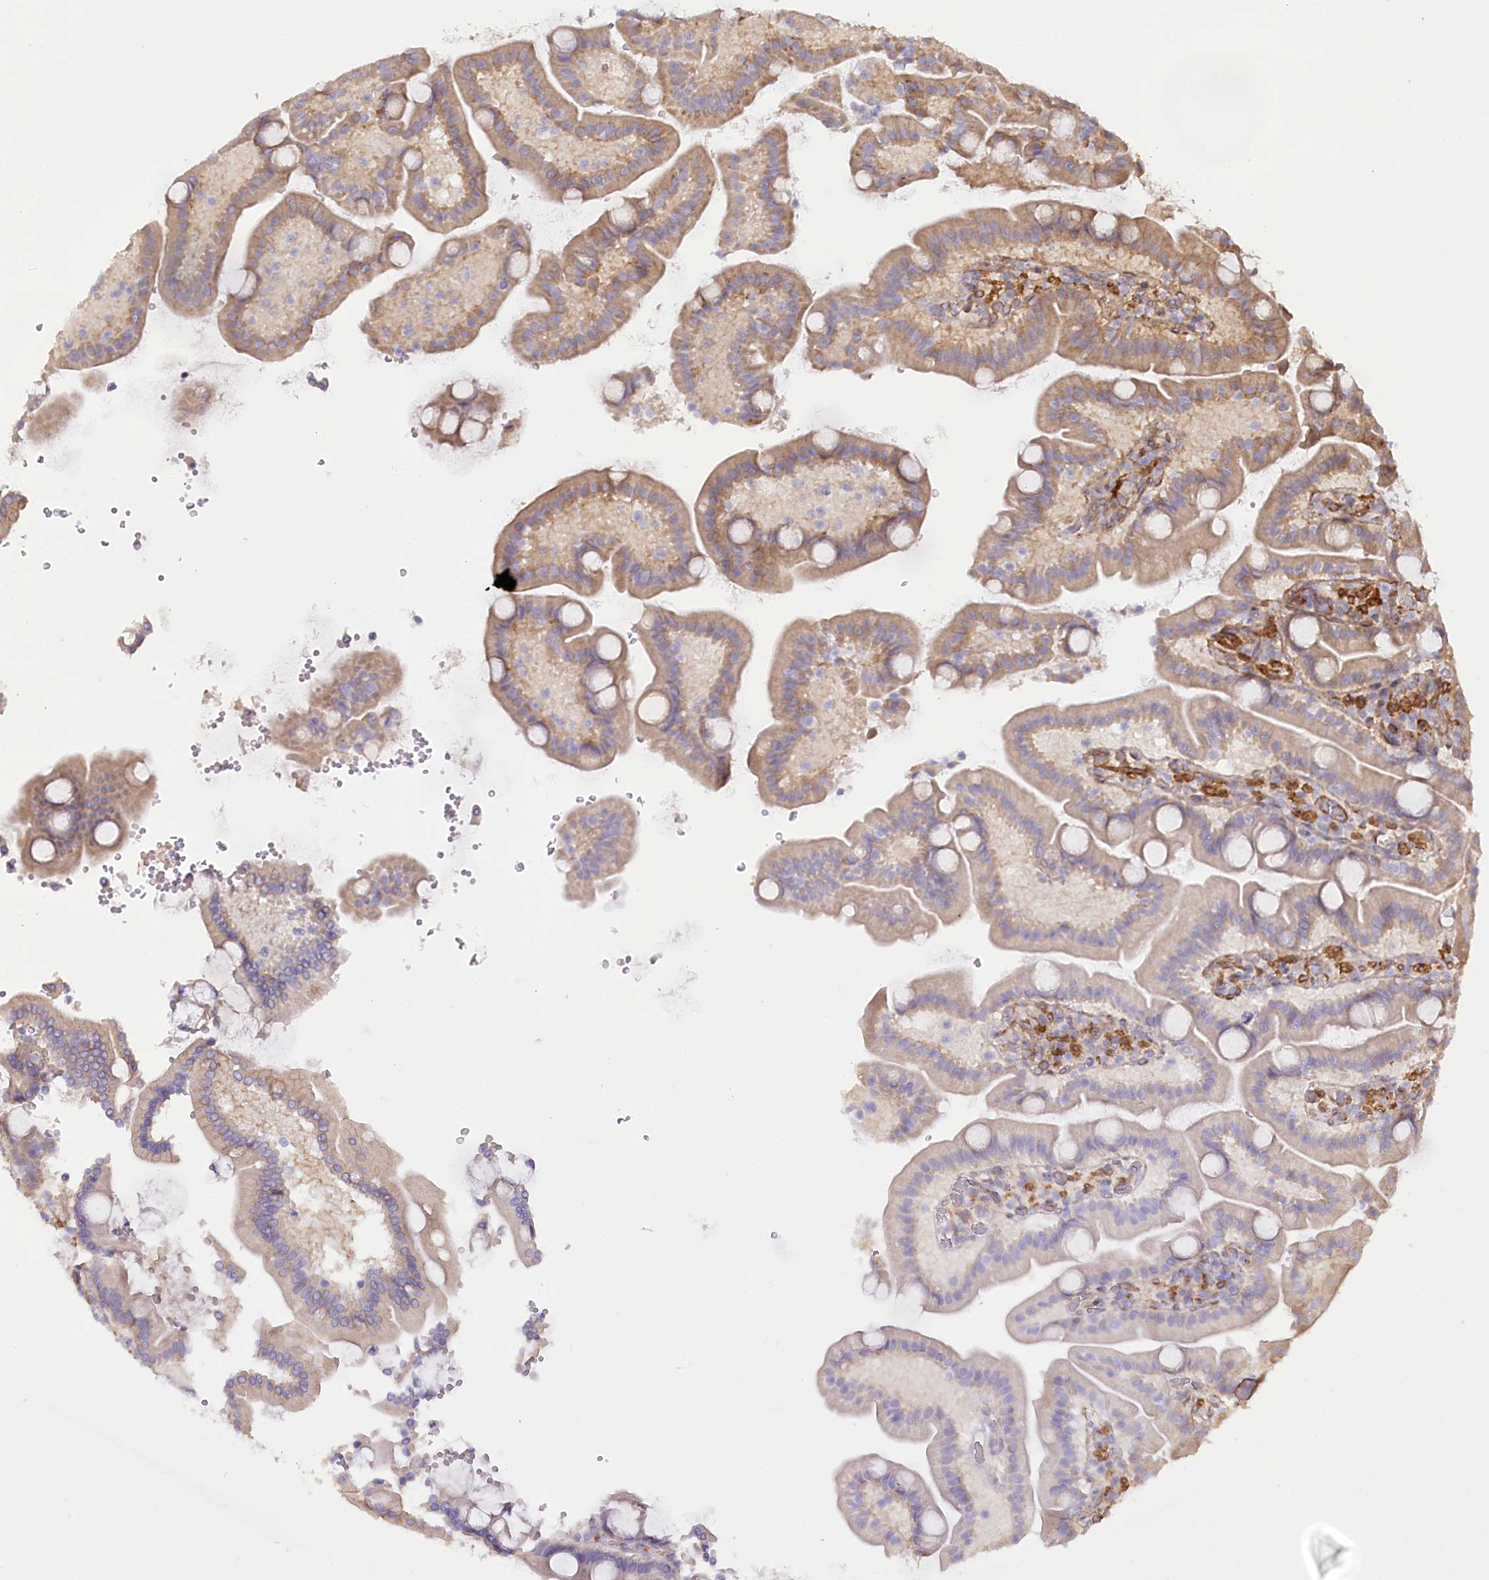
{"staining": {"intensity": "weak", "quantity": "25%-75%", "location": "cytoplasmic/membranous"}, "tissue": "duodenum", "cell_type": "Glandular cells", "image_type": "normal", "snomed": [{"axis": "morphology", "description": "Normal tissue, NOS"}, {"axis": "topography", "description": "Duodenum"}], "caption": "Immunohistochemistry (IHC) histopathology image of benign duodenum stained for a protein (brown), which reveals low levels of weak cytoplasmic/membranous positivity in about 25%-75% of glandular cells.", "gene": "SYNPO2", "patient": {"sex": "male", "age": 55}}